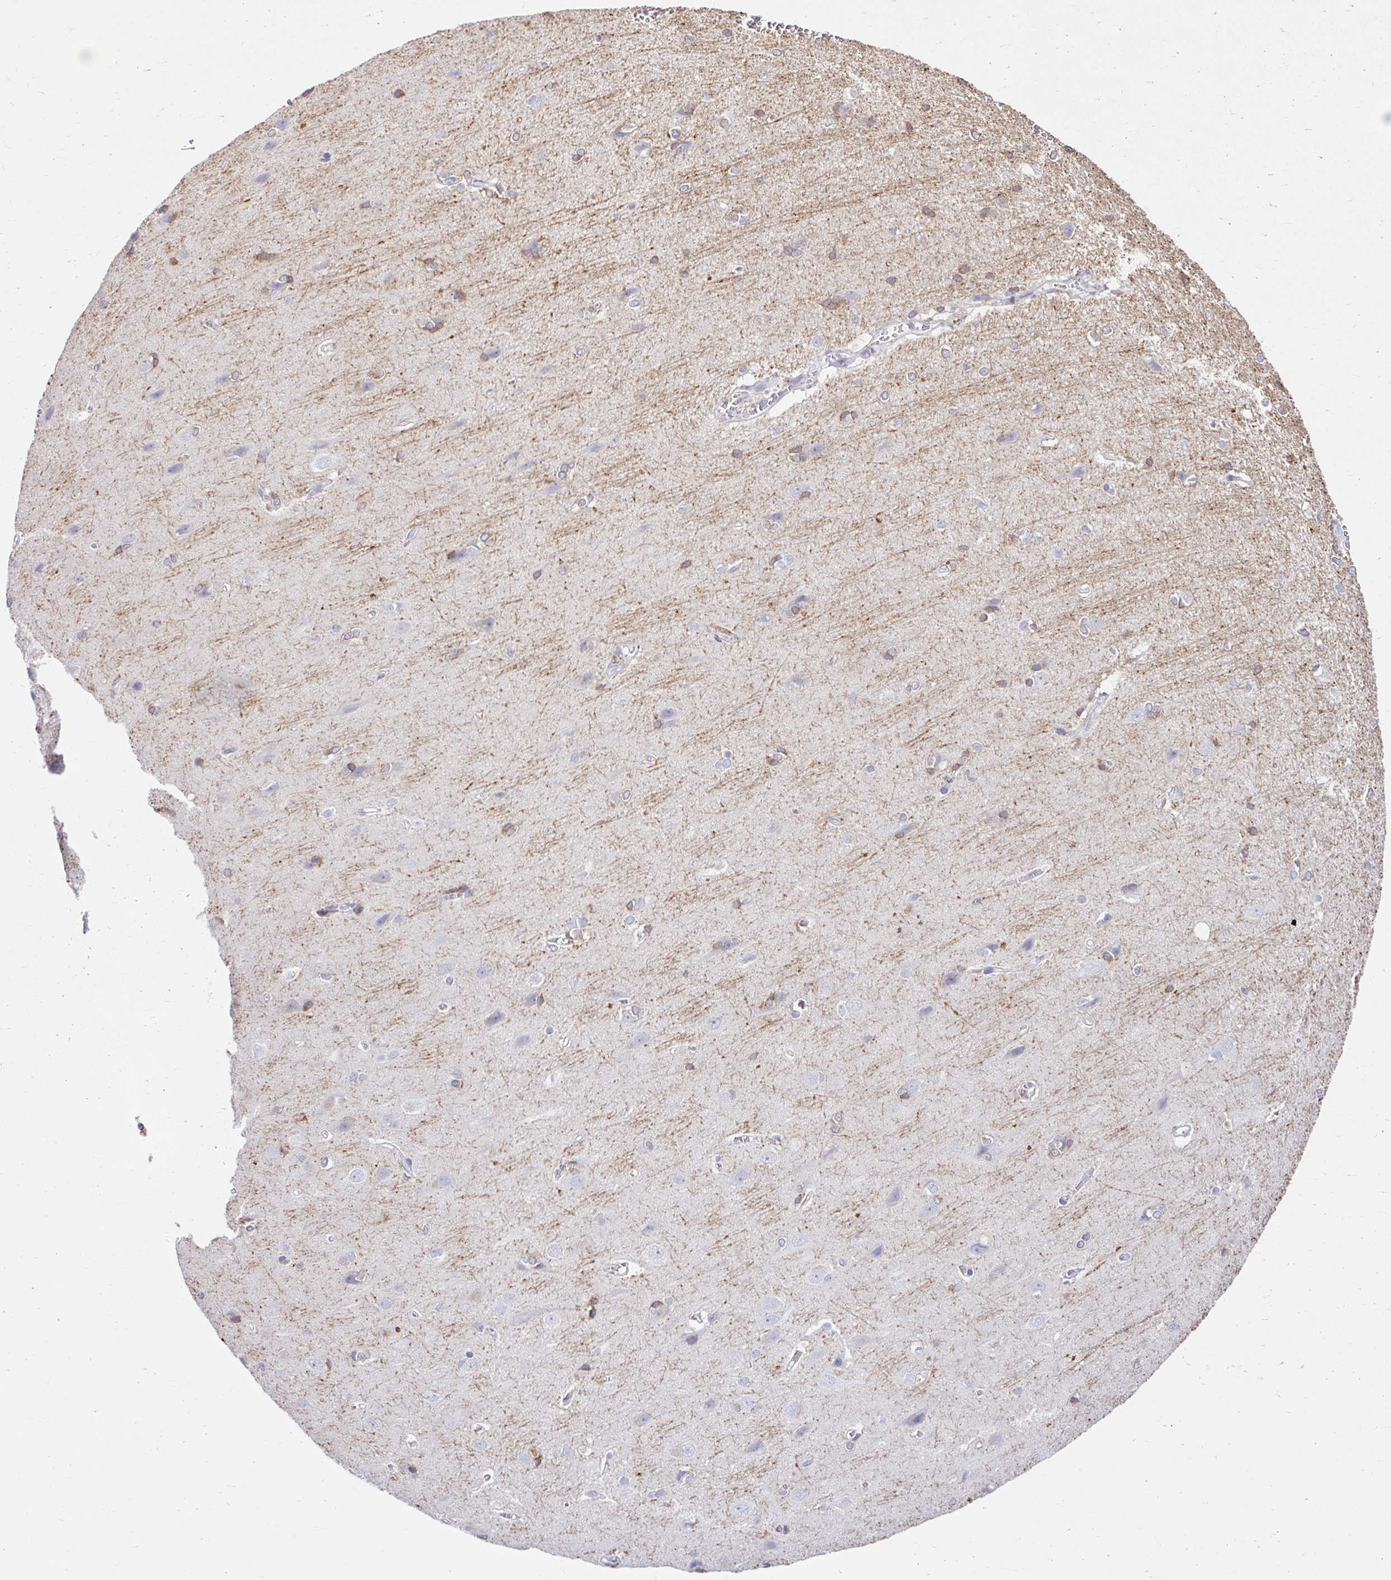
{"staining": {"intensity": "negative", "quantity": "none", "location": "none"}, "tissue": "cerebral cortex", "cell_type": "Endothelial cells", "image_type": "normal", "snomed": [{"axis": "morphology", "description": "Normal tissue, NOS"}, {"axis": "topography", "description": "Cerebral cortex"}], "caption": "Immunohistochemistry (IHC) of unremarkable cerebral cortex exhibits no expression in endothelial cells.", "gene": "ZNF33A", "patient": {"sex": "male", "age": 37}}